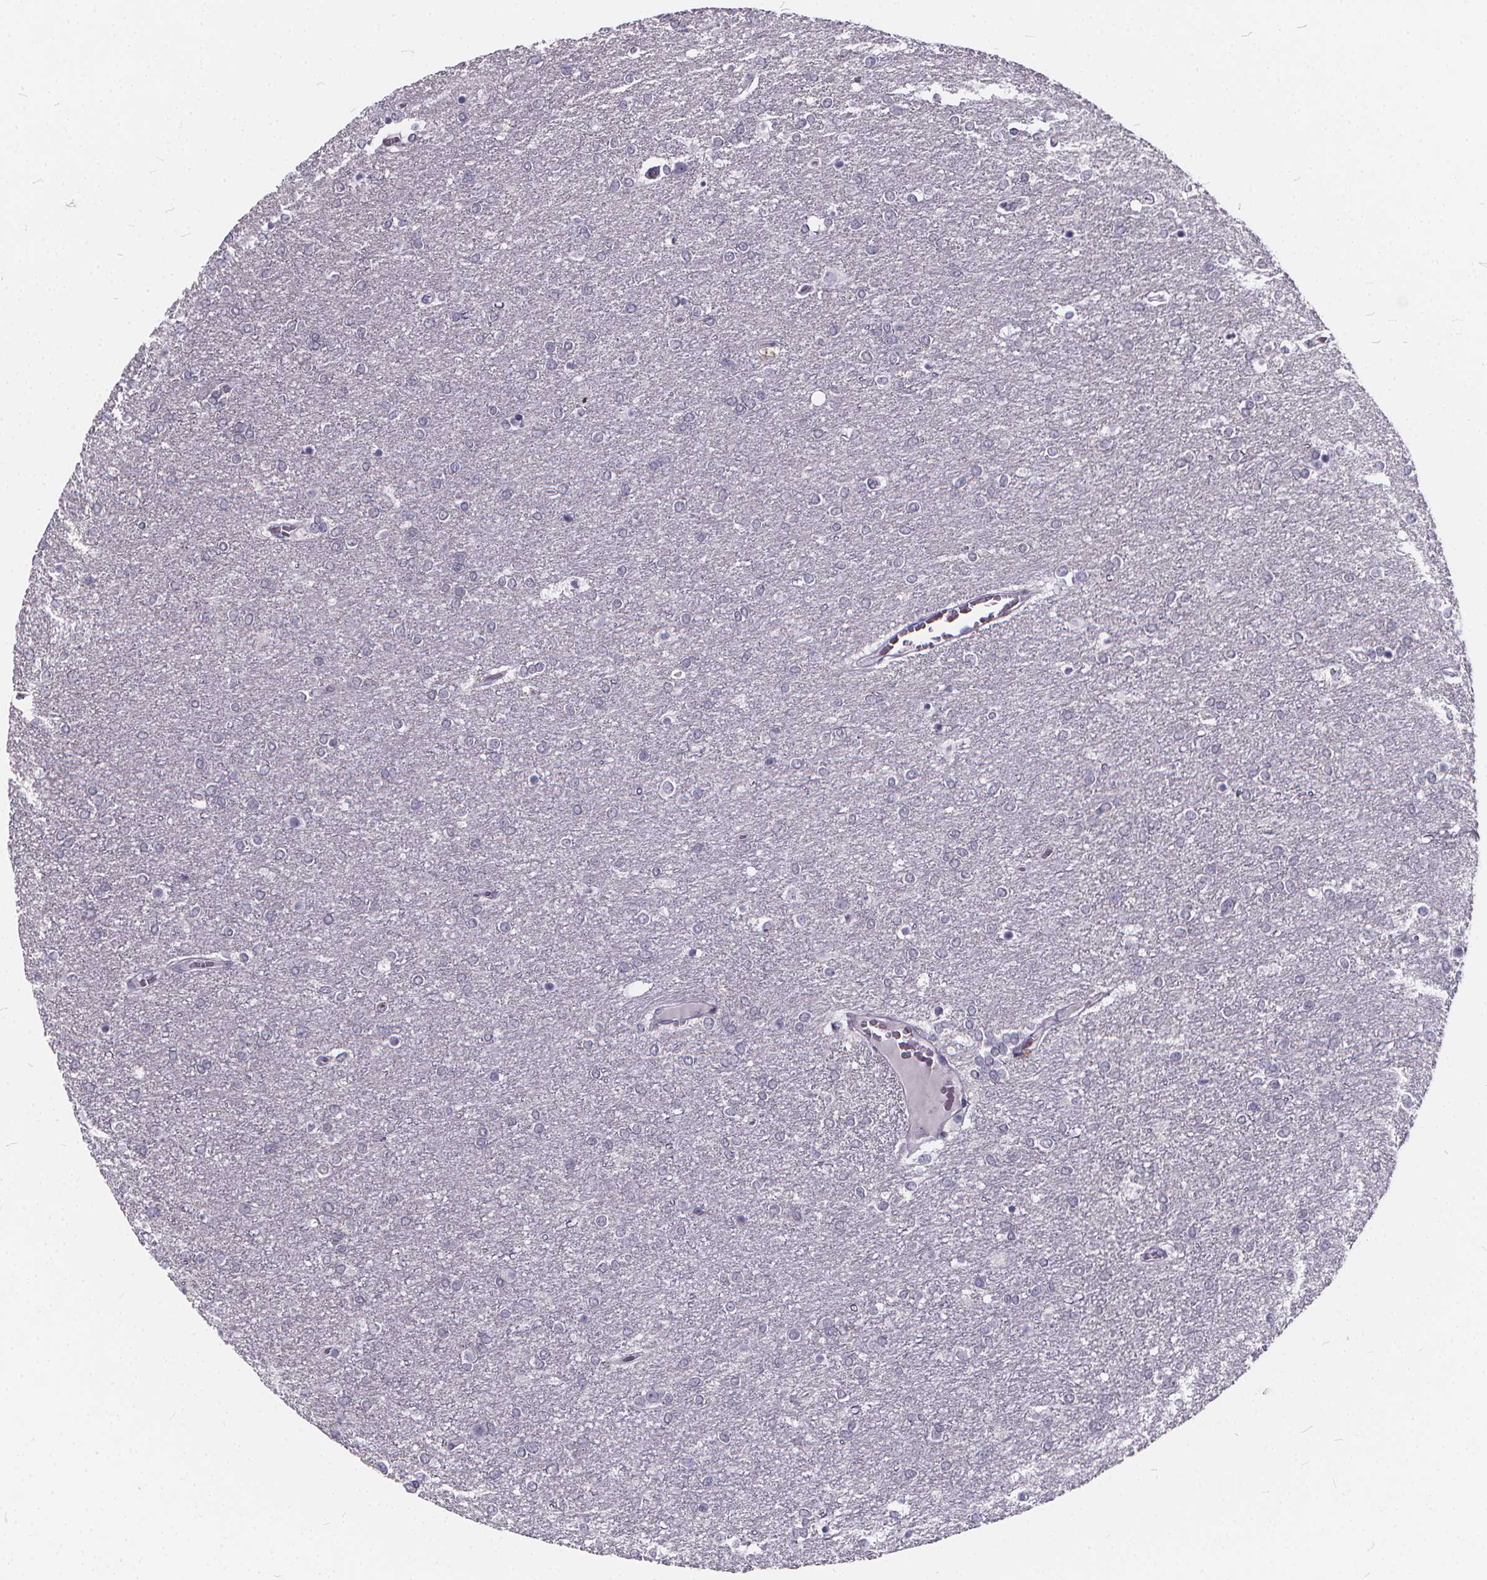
{"staining": {"intensity": "negative", "quantity": "none", "location": "none"}, "tissue": "glioma", "cell_type": "Tumor cells", "image_type": "cancer", "snomed": [{"axis": "morphology", "description": "Glioma, malignant, High grade"}, {"axis": "topography", "description": "Brain"}], "caption": "A micrograph of human glioma is negative for staining in tumor cells.", "gene": "SPEF2", "patient": {"sex": "female", "age": 61}}